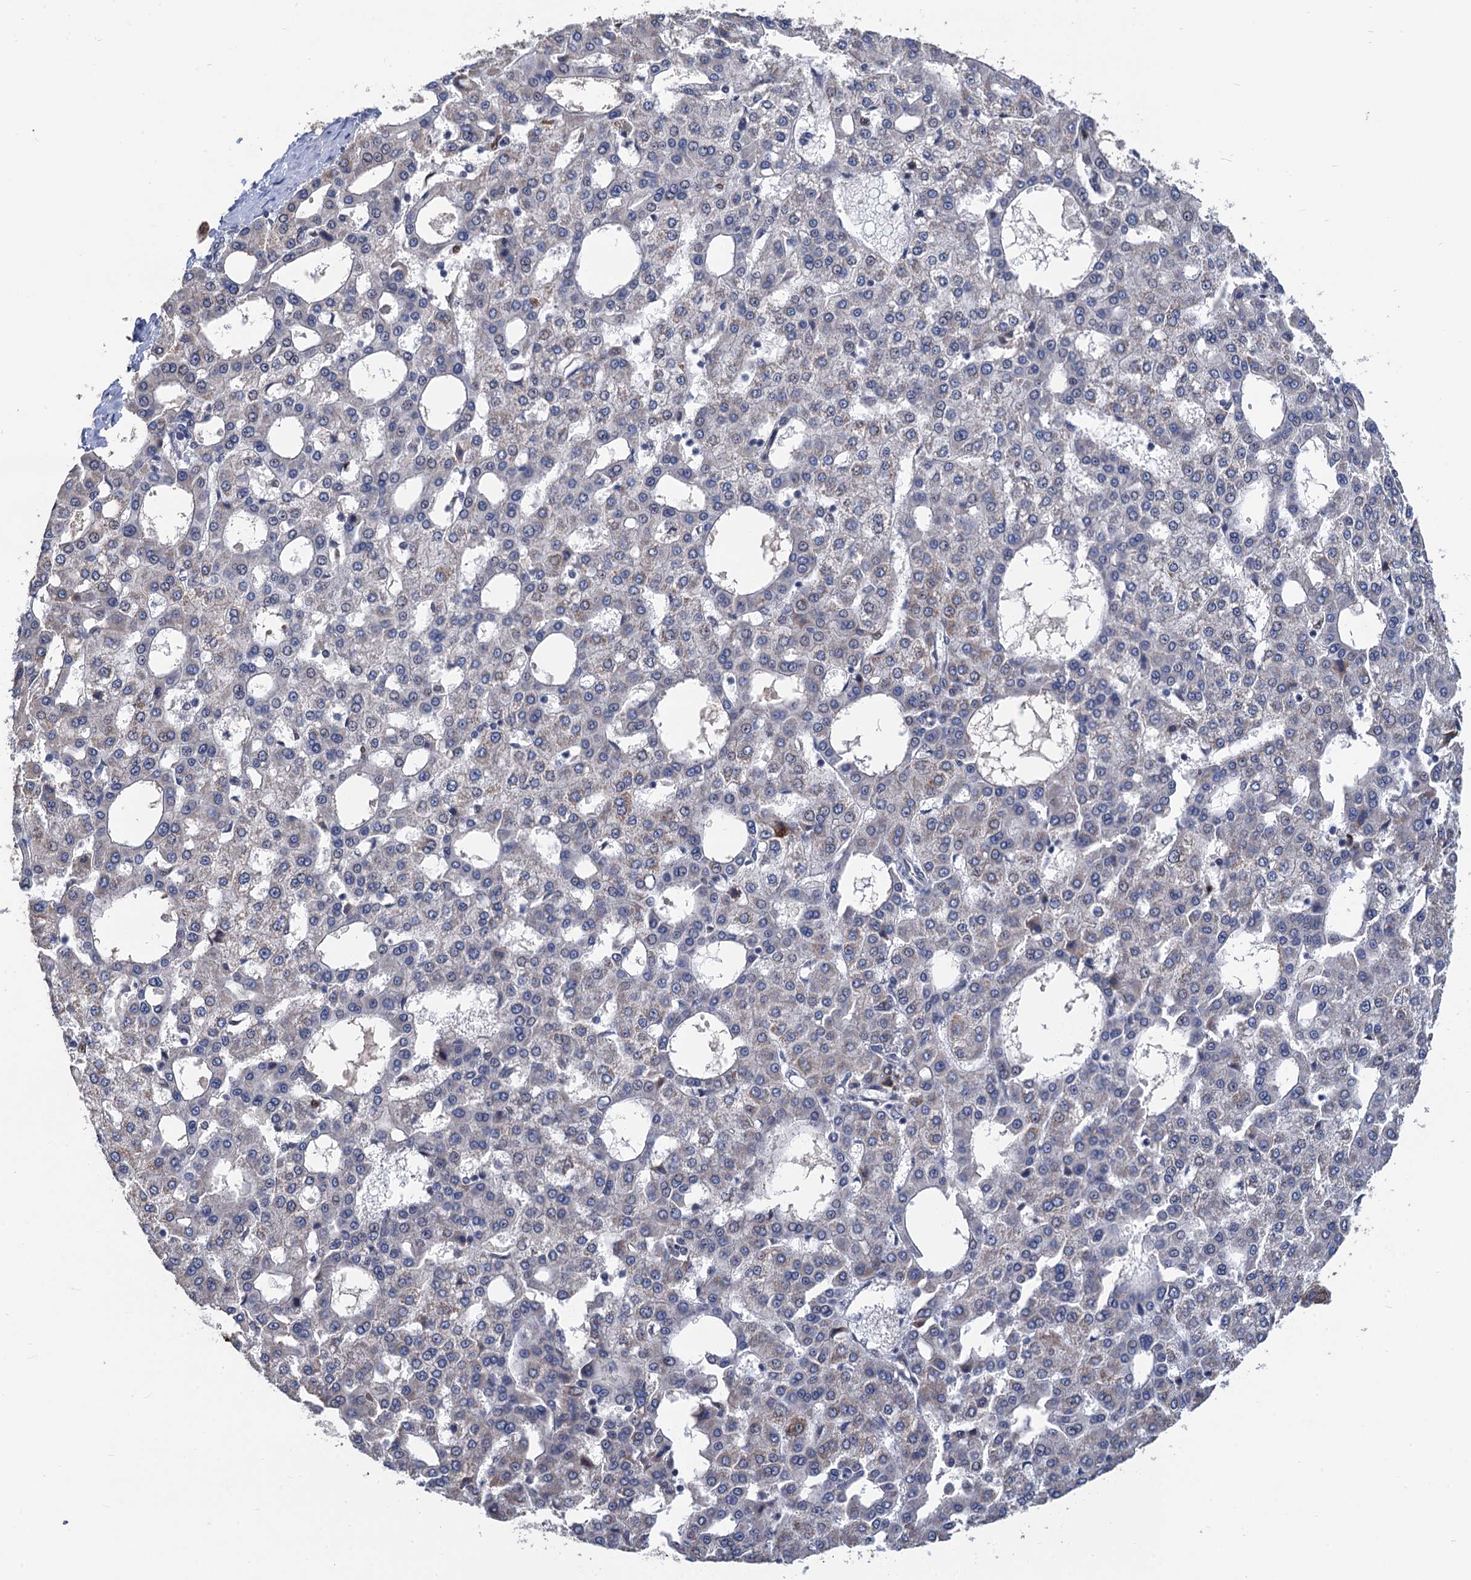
{"staining": {"intensity": "negative", "quantity": "none", "location": "none"}, "tissue": "liver cancer", "cell_type": "Tumor cells", "image_type": "cancer", "snomed": [{"axis": "morphology", "description": "Carcinoma, Hepatocellular, NOS"}, {"axis": "topography", "description": "Liver"}], "caption": "Human liver cancer (hepatocellular carcinoma) stained for a protein using immunohistochemistry (IHC) demonstrates no positivity in tumor cells.", "gene": "TSEN34", "patient": {"sex": "male", "age": 47}}